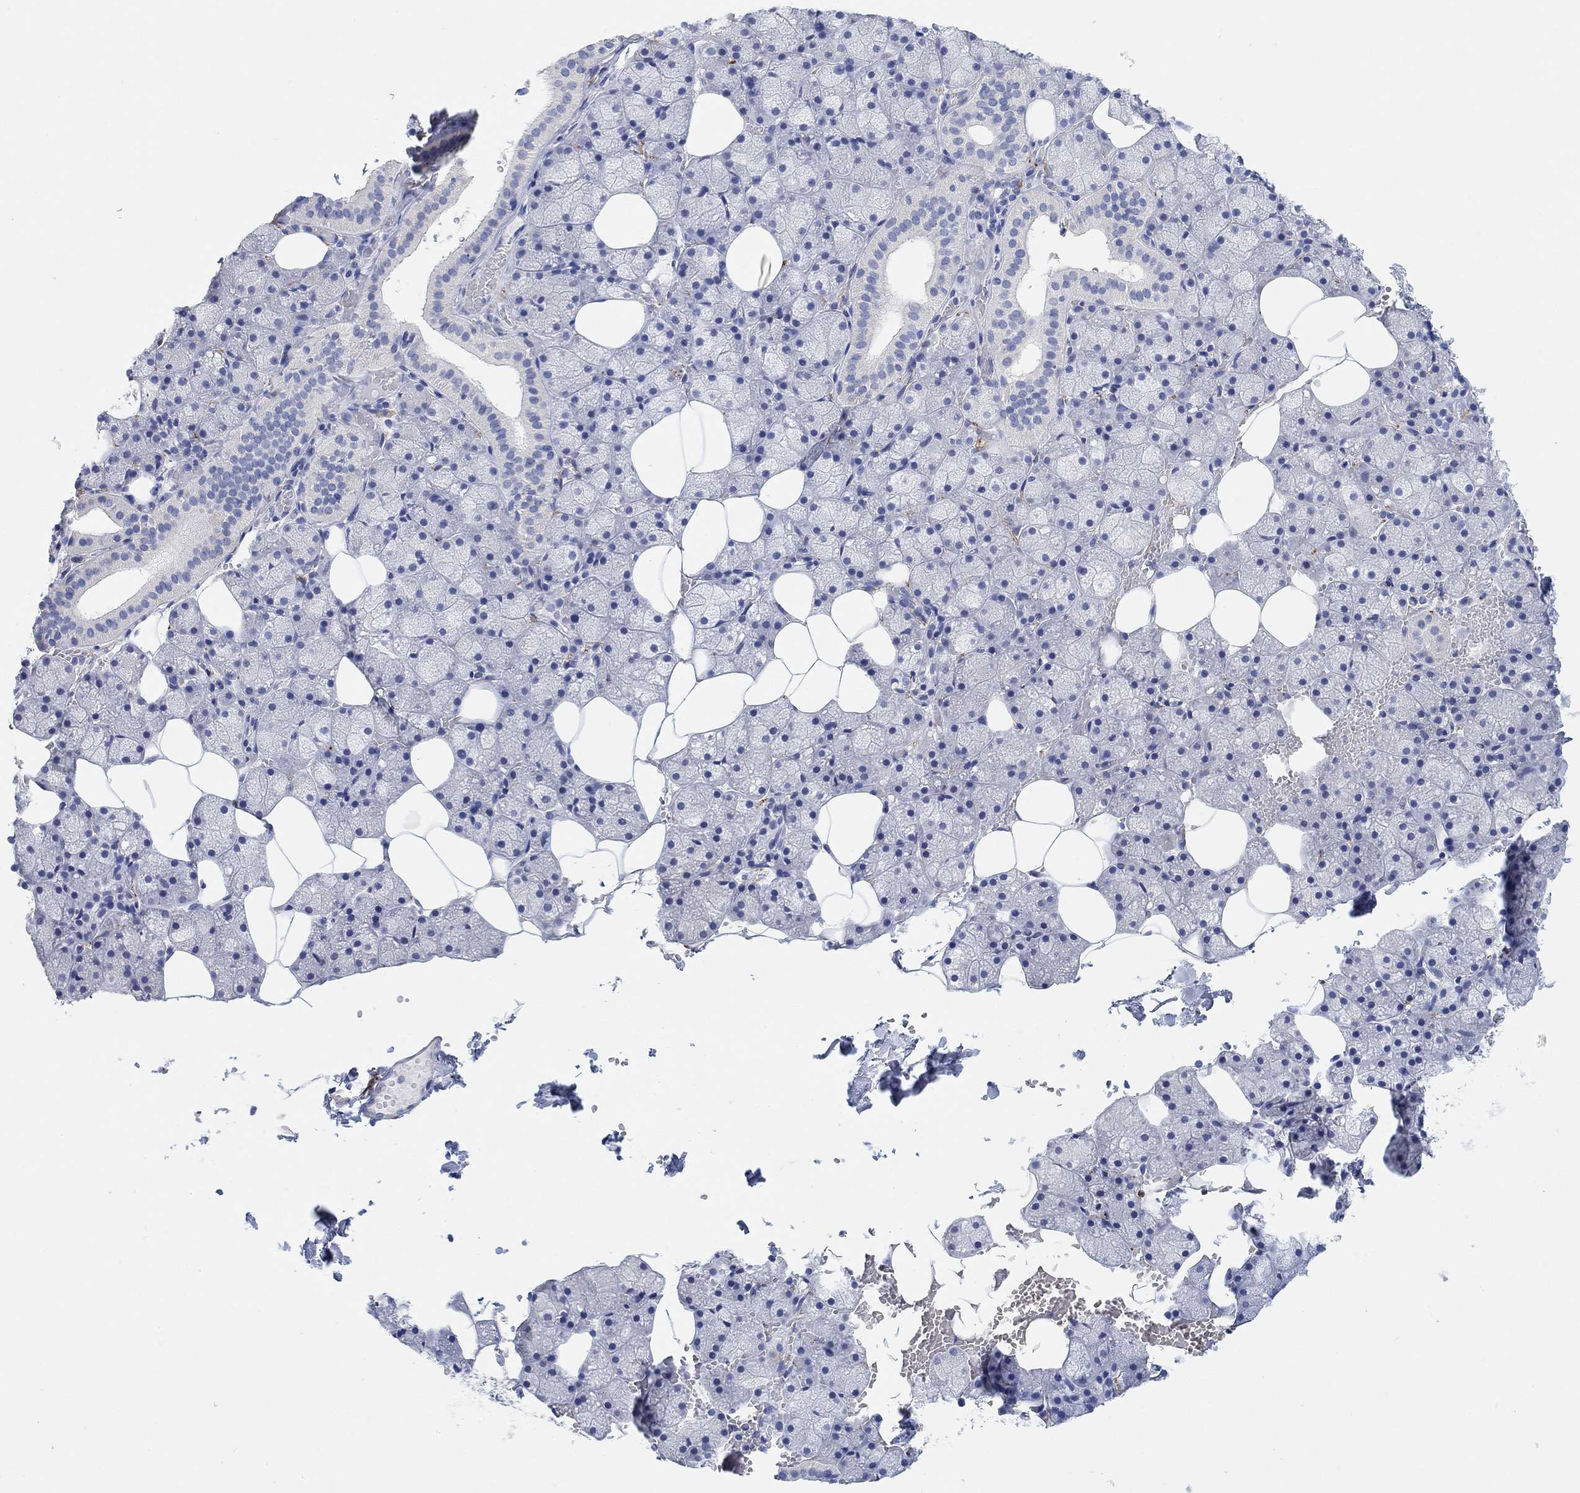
{"staining": {"intensity": "negative", "quantity": "none", "location": "none"}, "tissue": "salivary gland", "cell_type": "Glandular cells", "image_type": "normal", "snomed": [{"axis": "morphology", "description": "Normal tissue, NOS"}, {"axis": "topography", "description": "Salivary gland"}], "caption": "Immunohistochemistry (IHC) histopathology image of normal salivary gland: salivary gland stained with DAB (3,3'-diaminobenzidine) displays no significant protein staining in glandular cells. (DAB IHC visualized using brightfield microscopy, high magnification).", "gene": "VAT1L", "patient": {"sex": "male", "age": 38}}